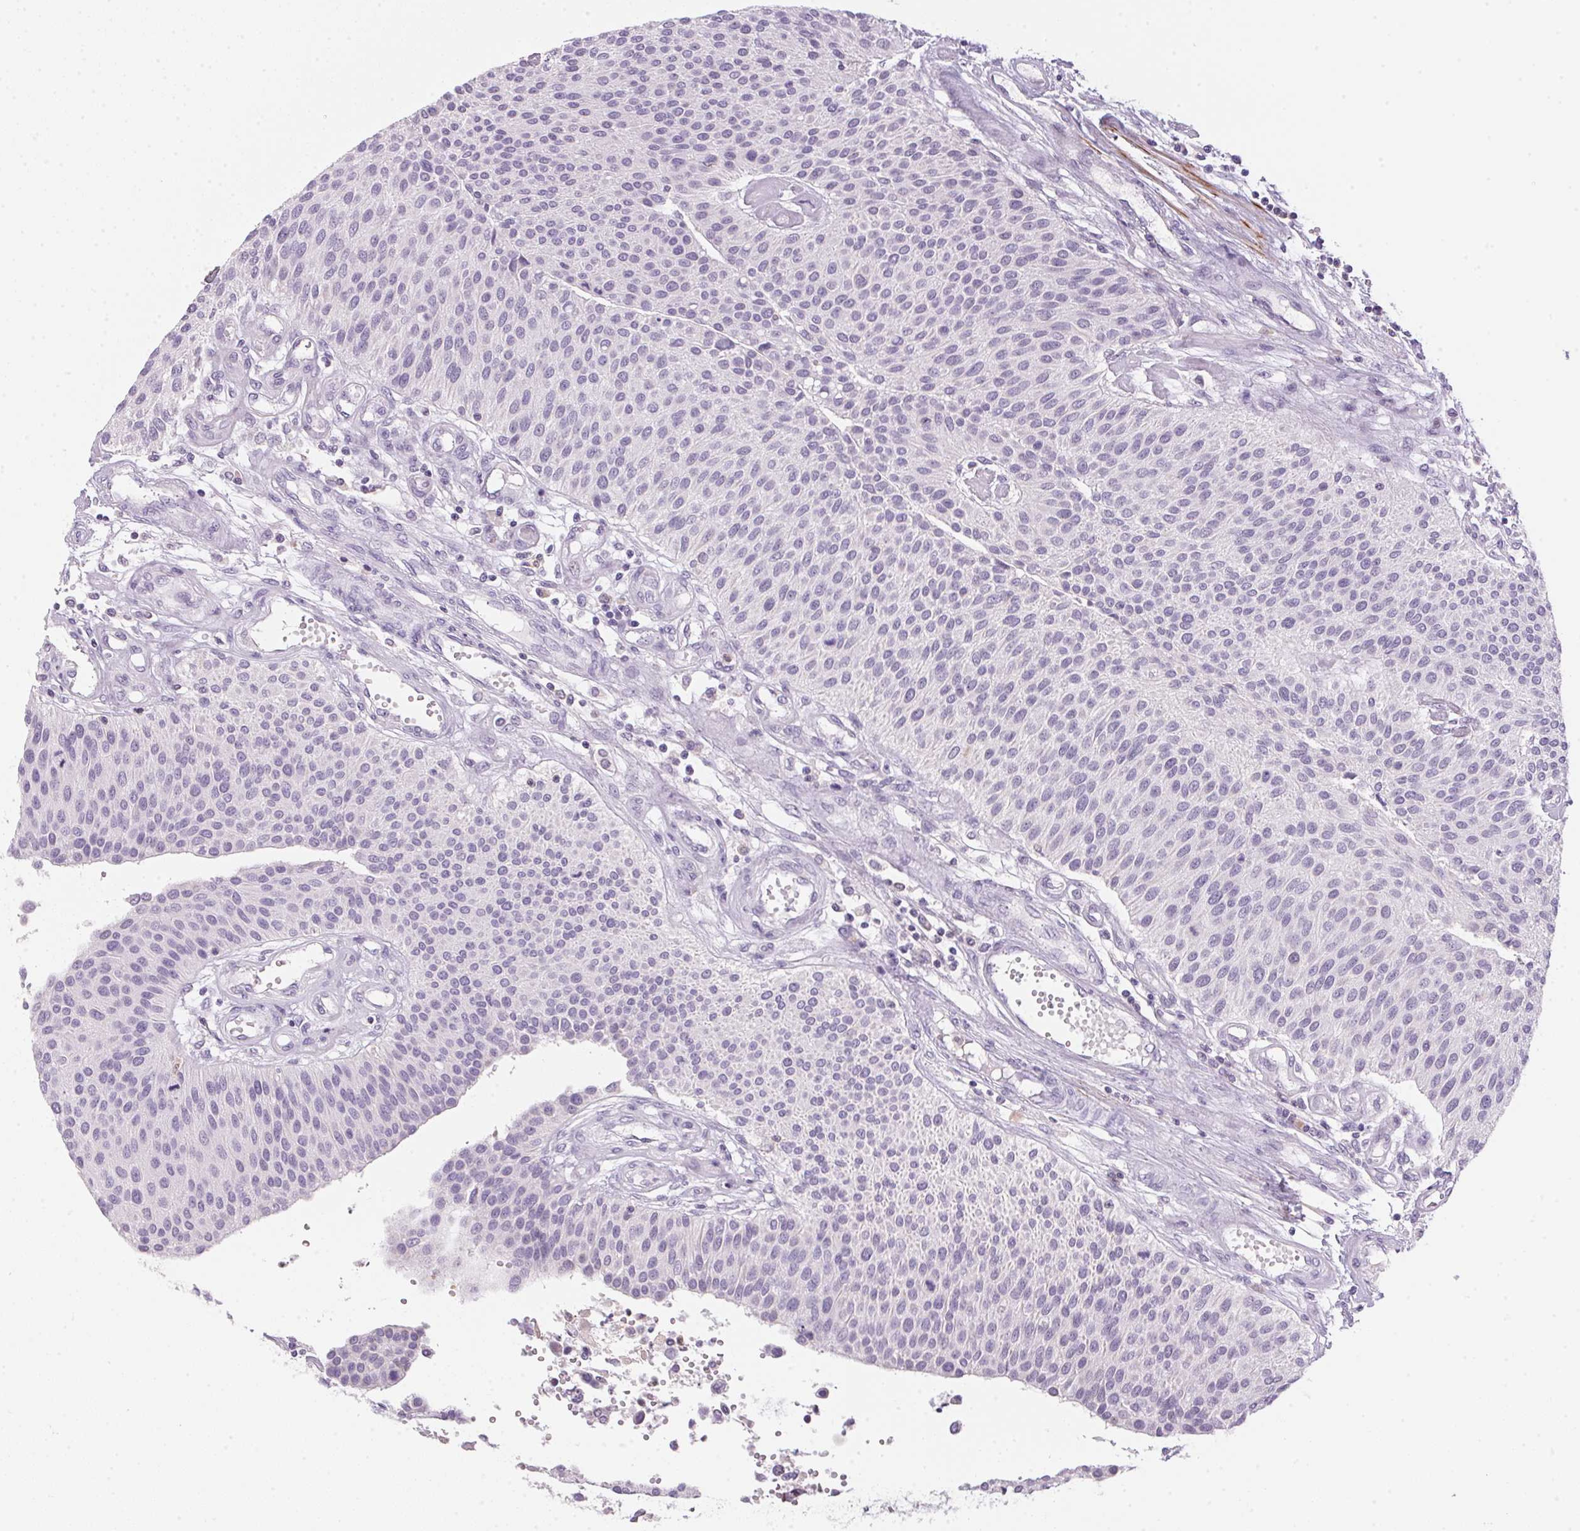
{"staining": {"intensity": "negative", "quantity": "none", "location": "none"}, "tissue": "urothelial cancer", "cell_type": "Tumor cells", "image_type": "cancer", "snomed": [{"axis": "morphology", "description": "Urothelial carcinoma, NOS"}, {"axis": "topography", "description": "Urinary bladder"}], "caption": "Tumor cells are negative for brown protein staining in urothelial cancer.", "gene": "ECPAS", "patient": {"sex": "male", "age": 55}}